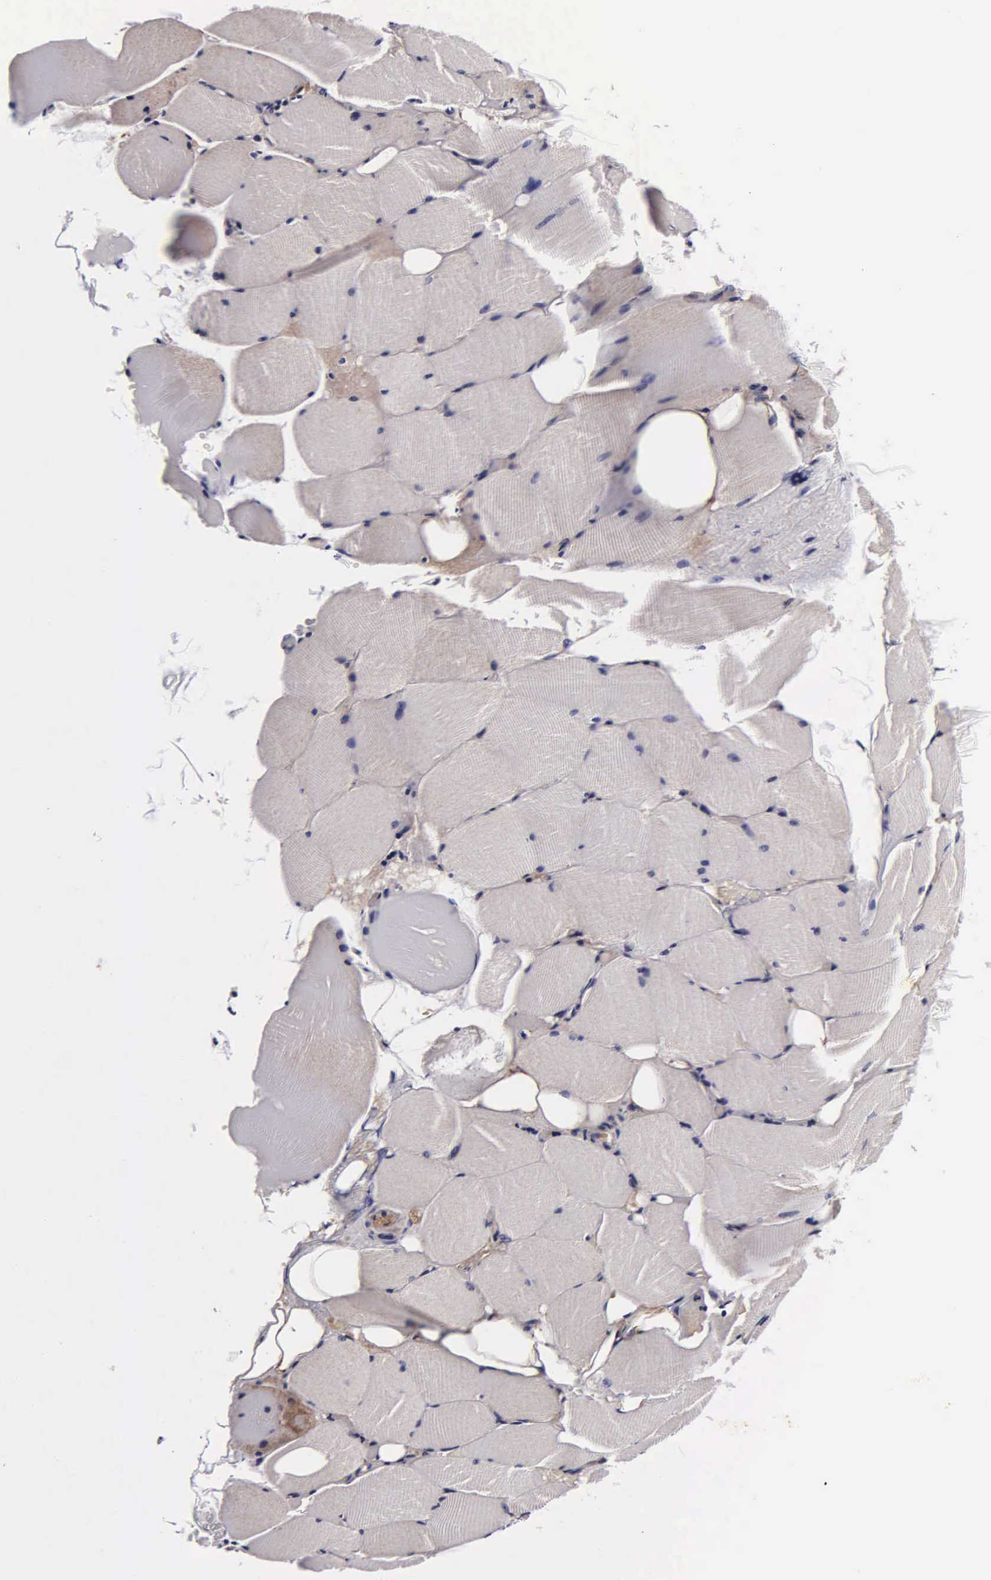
{"staining": {"intensity": "negative", "quantity": "none", "location": "none"}, "tissue": "skeletal muscle", "cell_type": "Myocytes", "image_type": "normal", "snomed": [{"axis": "morphology", "description": "Normal tissue, NOS"}, {"axis": "topography", "description": "Skeletal muscle"}, {"axis": "topography", "description": "Parathyroid gland"}], "caption": "Skeletal muscle stained for a protein using immunohistochemistry reveals no expression myocytes.", "gene": "PSMA3", "patient": {"sex": "female", "age": 37}}